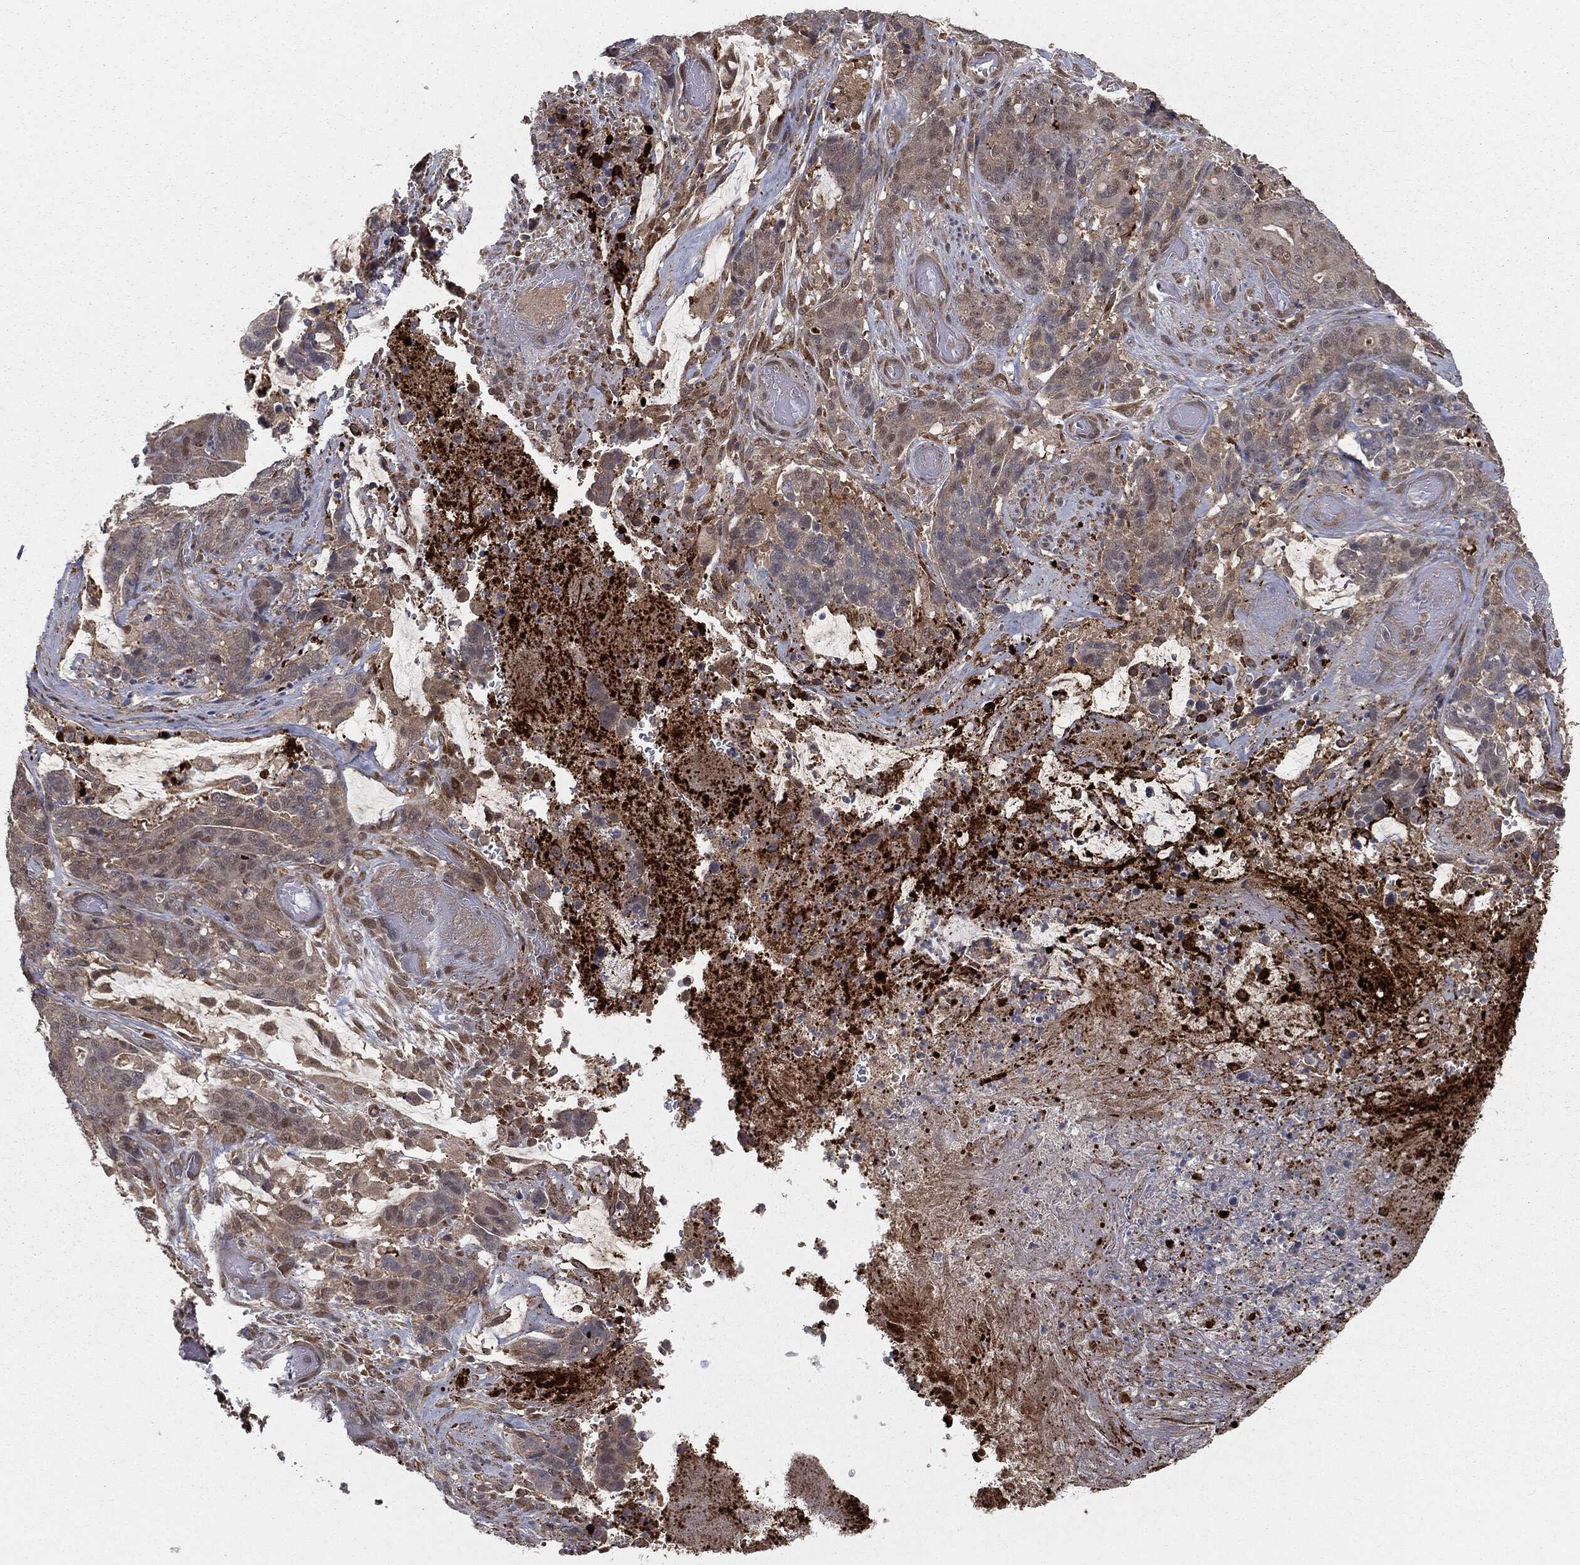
{"staining": {"intensity": "negative", "quantity": "none", "location": "none"}, "tissue": "stomach cancer", "cell_type": "Tumor cells", "image_type": "cancer", "snomed": [{"axis": "morphology", "description": "Normal tissue, NOS"}, {"axis": "morphology", "description": "Adenocarcinoma, NOS"}, {"axis": "topography", "description": "Stomach"}], "caption": "Tumor cells are negative for brown protein staining in stomach cancer.", "gene": "FBXO7", "patient": {"sex": "female", "age": 64}}